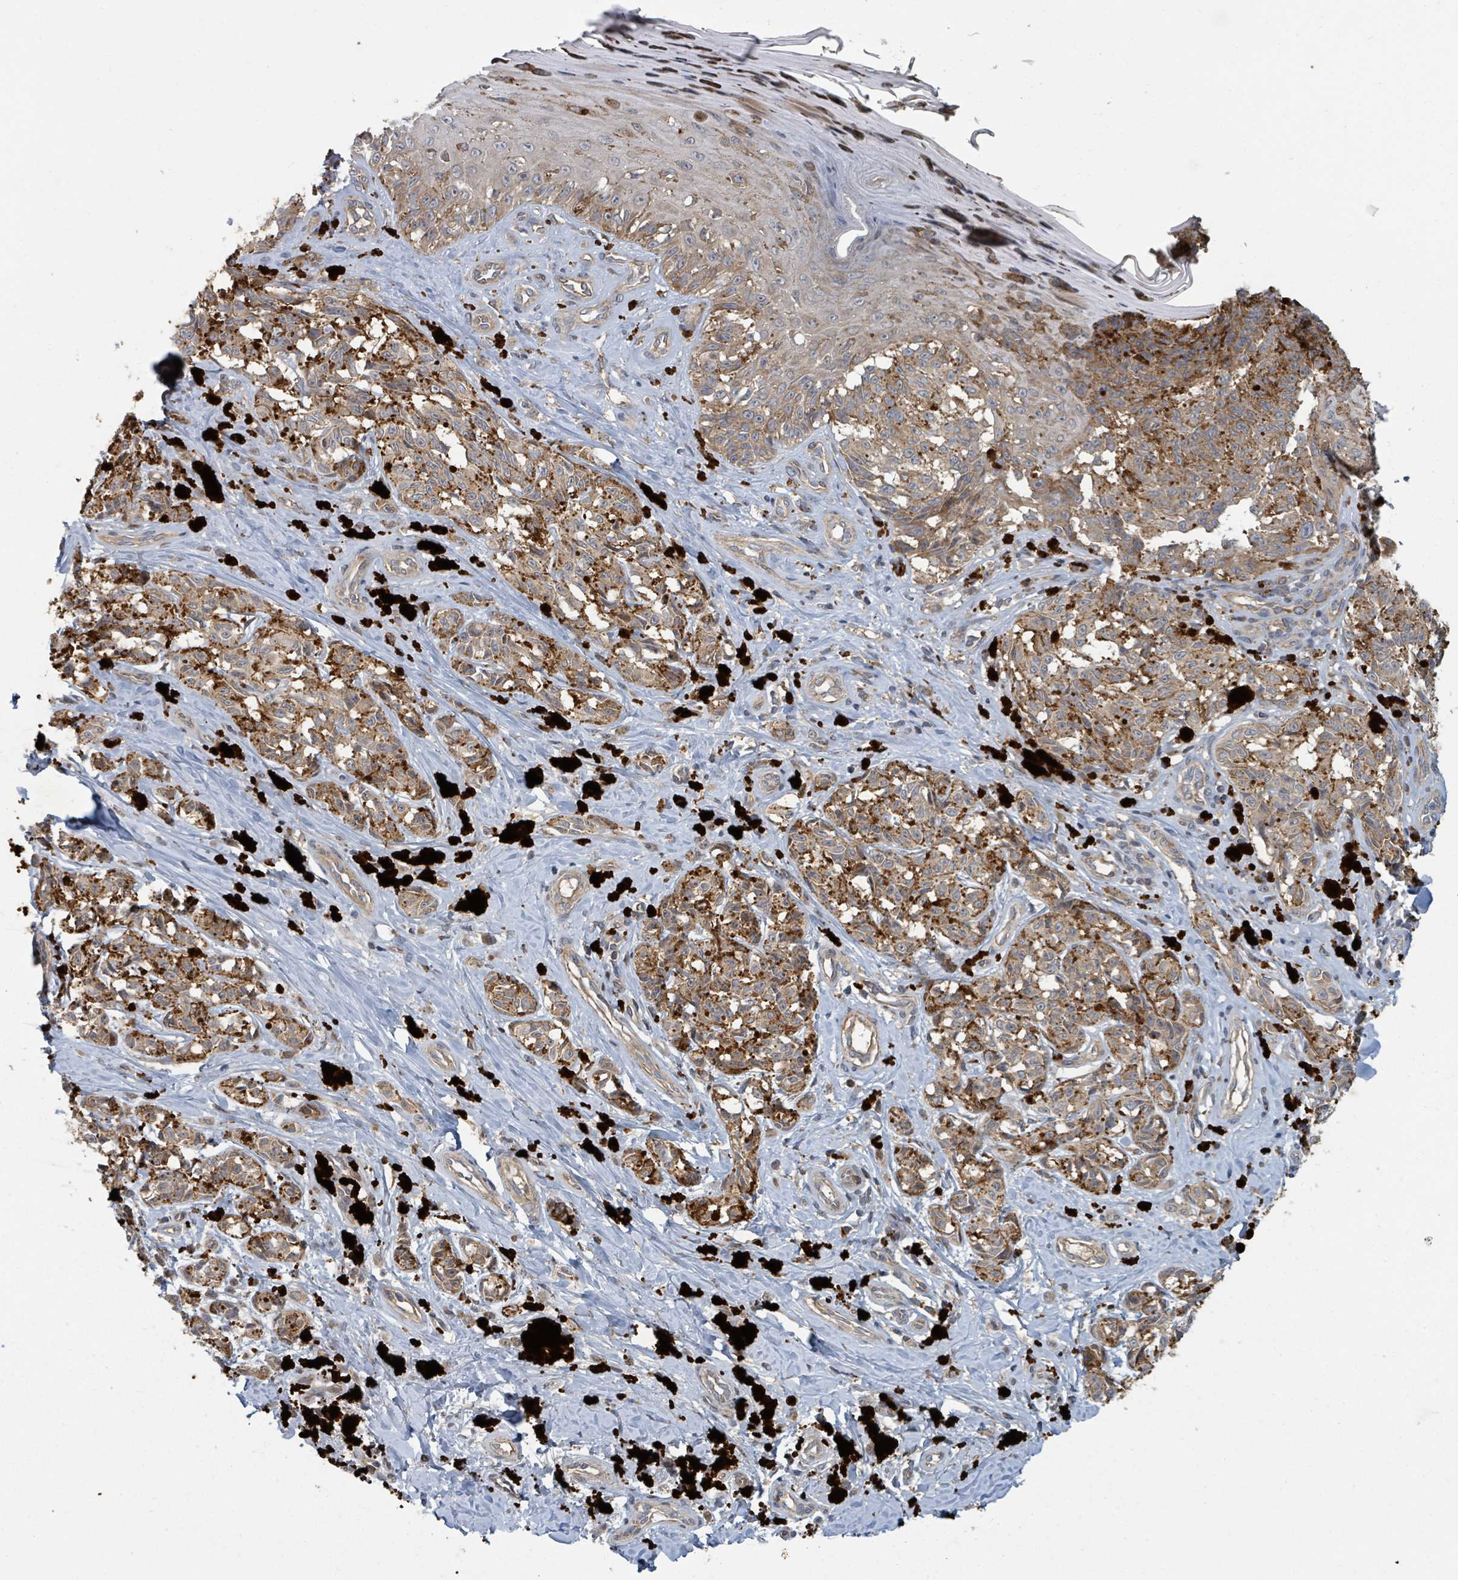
{"staining": {"intensity": "weak", "quantity": ">75%", "location": "cytoplasmic/membranous"}, "tissue": "melanoma", "cell_type": "Tumor cells", "image_type": "cancer", "snomed": [{"axis": "morphology", "description": "Malignant melanoma, NOS"}, {"axis": "topography", "description": "Skin"}], "caption": "Tumor cells demonstrate low levels of weak cytoplasmic/membranous staining in about >75% of cells in malignant melanoma.", "gene": "DPM1", "patient": {"sex": "female", "age": 65}}